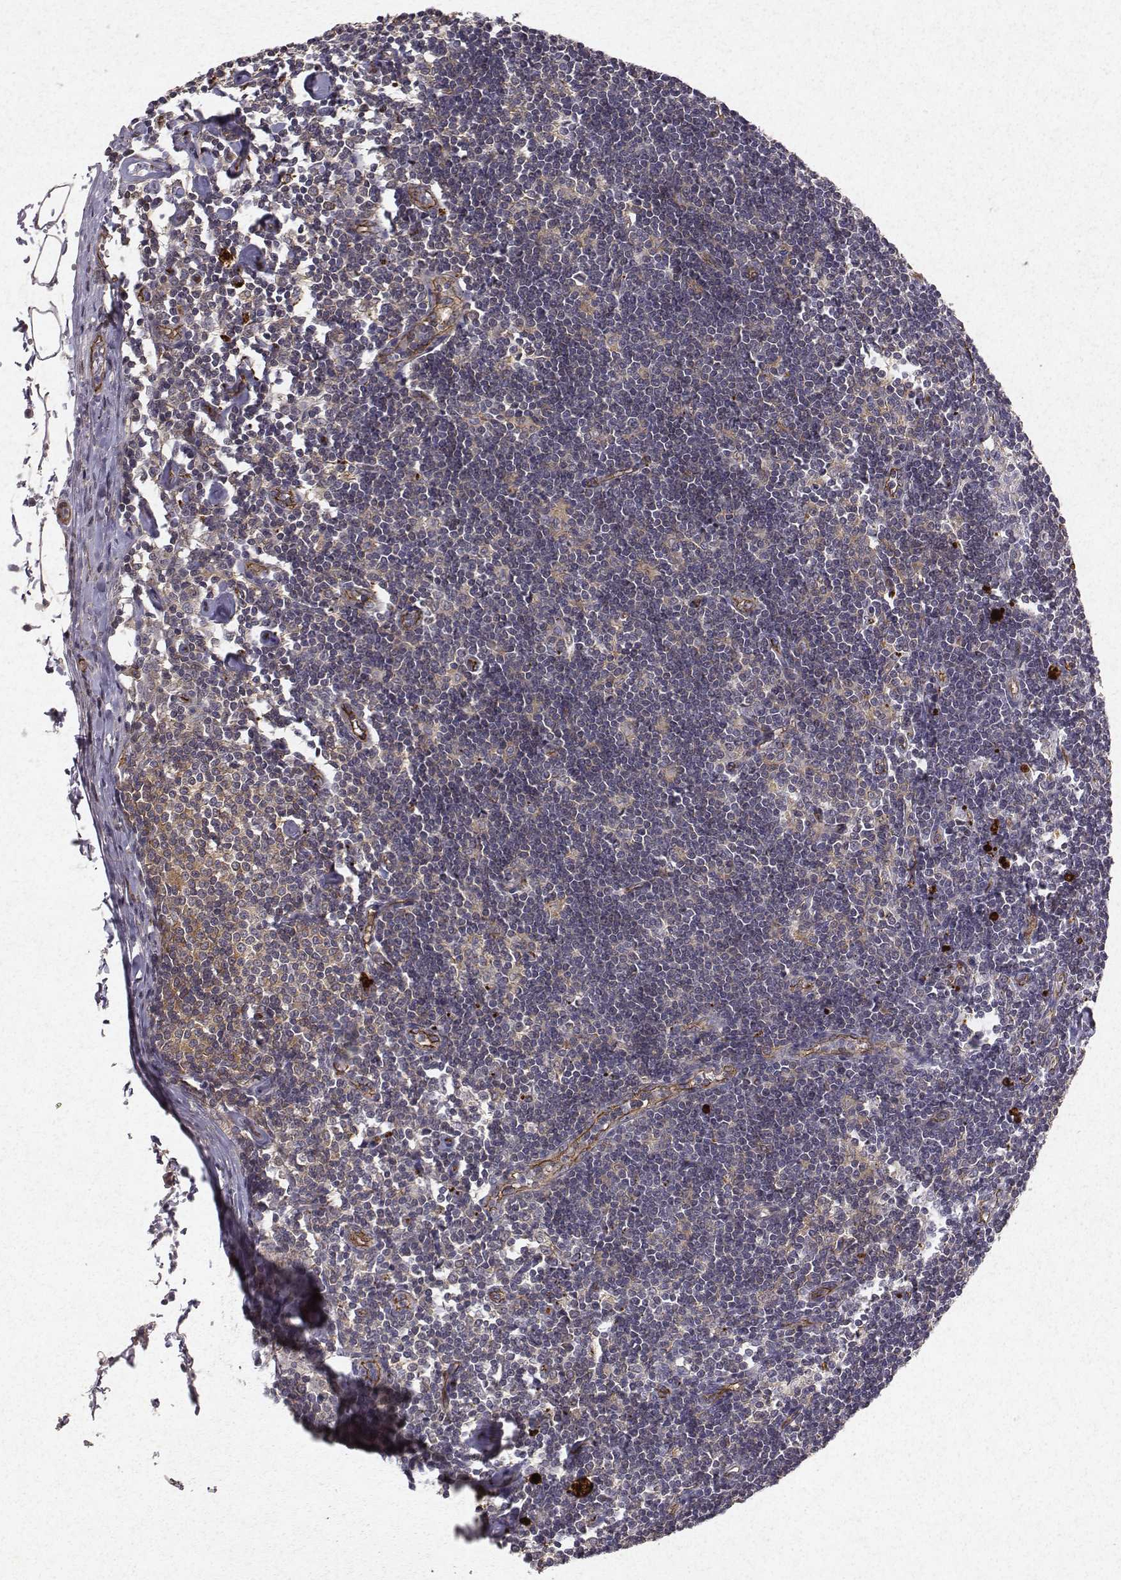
{"staining": {"intensity": "moderate", "quantity": "<25%", "location": "cytoplasmic/membranous"}, "tissue": "lymph node", "cell_type": "Germinal center cells", "image_type": "normal", "snomed": [{"axis": "morphology", "description": "Normal tissue, NOS"}, {"axis": "topography", "description": "Lymph node"}], "caption": "Immunohistochemical staining of unremarkable lymph node exhibits <25% levels of moderate cytoplasmic/membranous protein expression in about <25% of germinal center cells.", "gene": "PTPRG", "patient": {"sex": "female", "age": 42}}